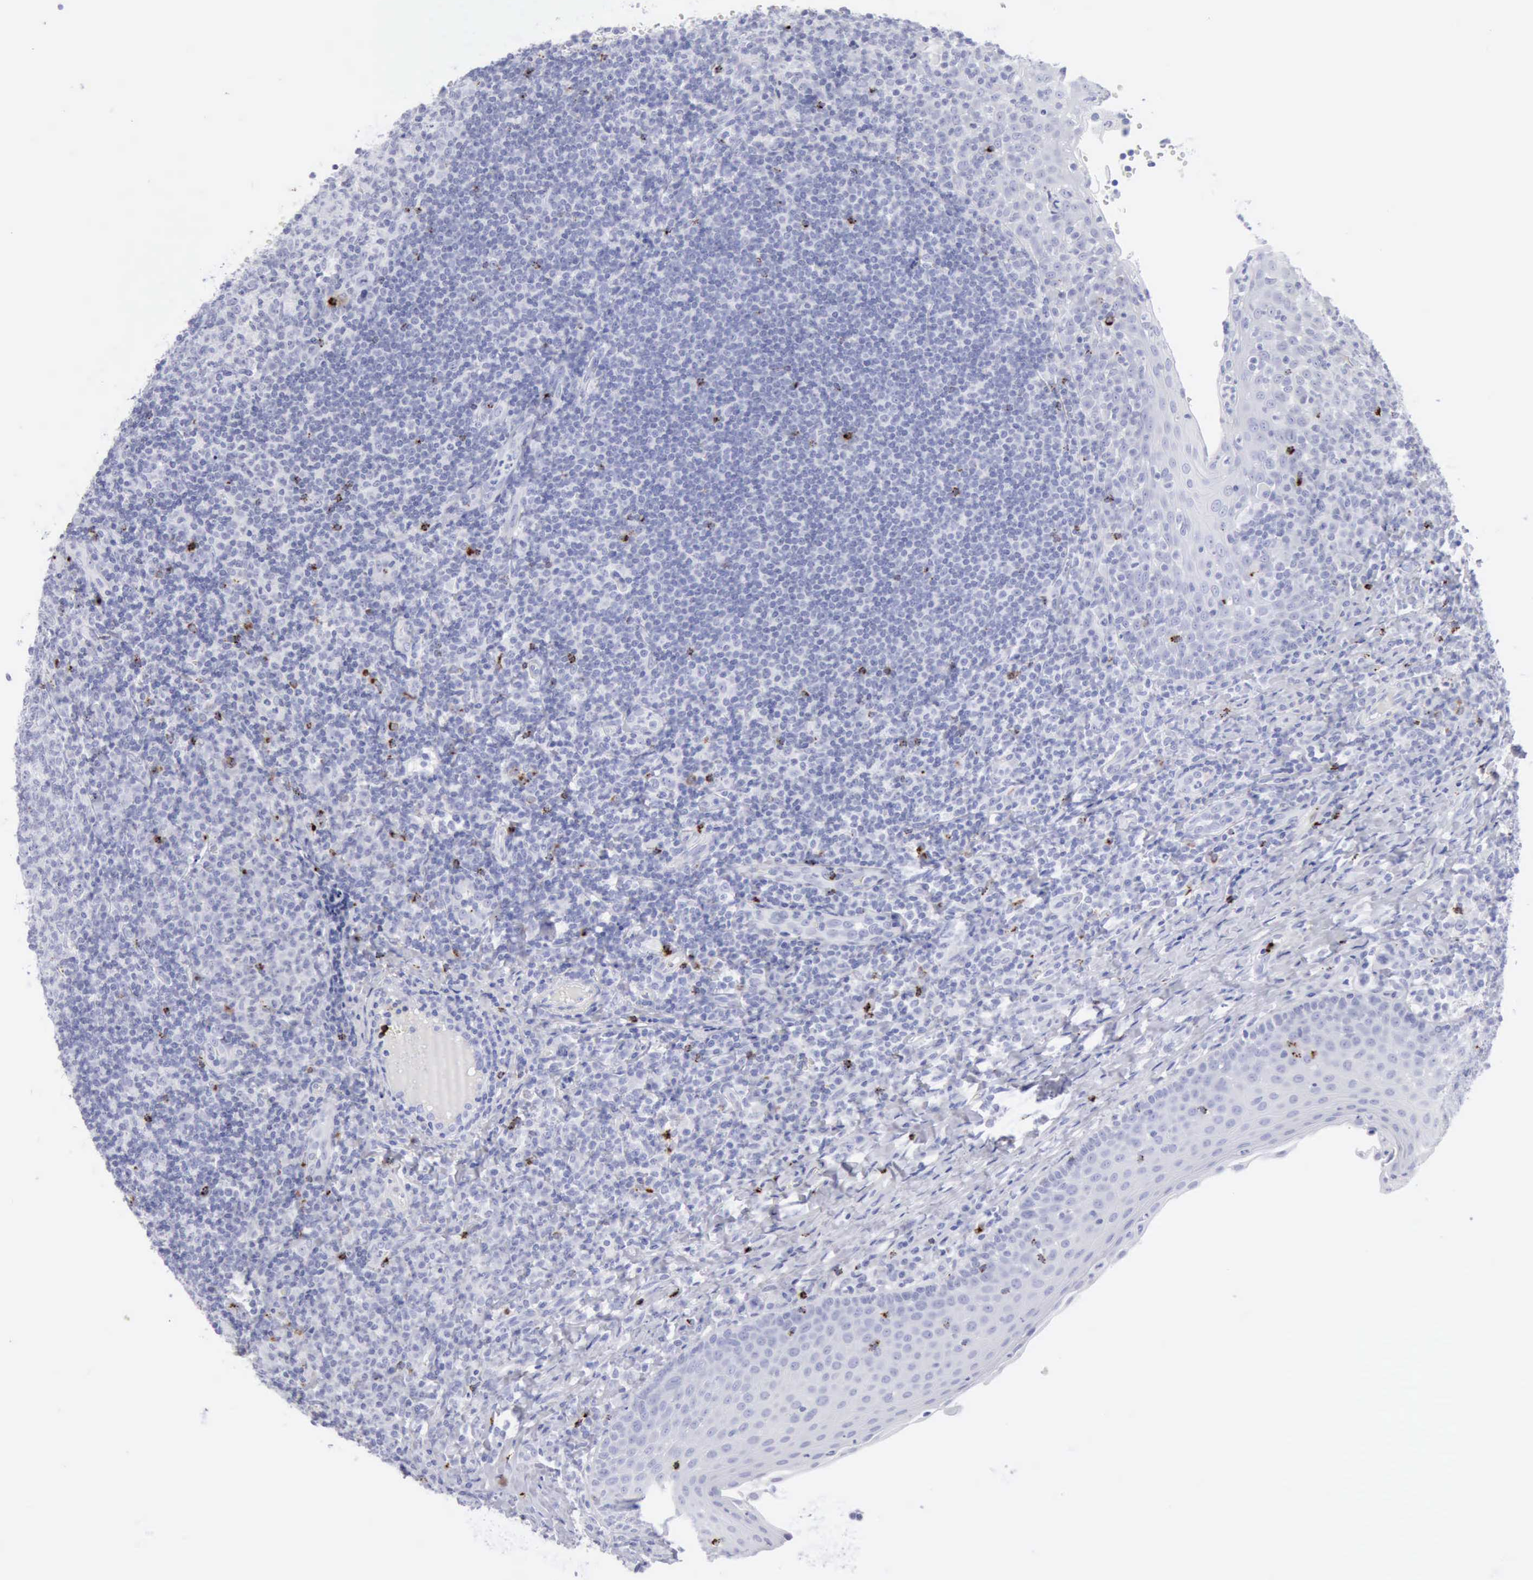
{"staining": {"intensity": "moderate", "quantity": "<25%", "location": "cytoplasmic/membranous,nuclear"}, "tissue": "tonsil", "cell_type": "Germinal center cells", "image_type": "normal", "snomed": [{"axis": "morphology", "description": "Normal tissue, NOS"}, {"axis": "topography", "description": "Tonsil"}], "caption": "Immunohistochemistry micrograph of unremarkable tonsil: human tonsil stained using immunohistochemistry (IHC) reveals low levels of moderate protein expression localized specifically in the cytoplasmic/membranous,nuclear of germinal center cells, appearing as a cytoplasmic/membranous,nuclear brown color.", "gene": "GZMB", "patient": {"sex": "female", "age": 40}}